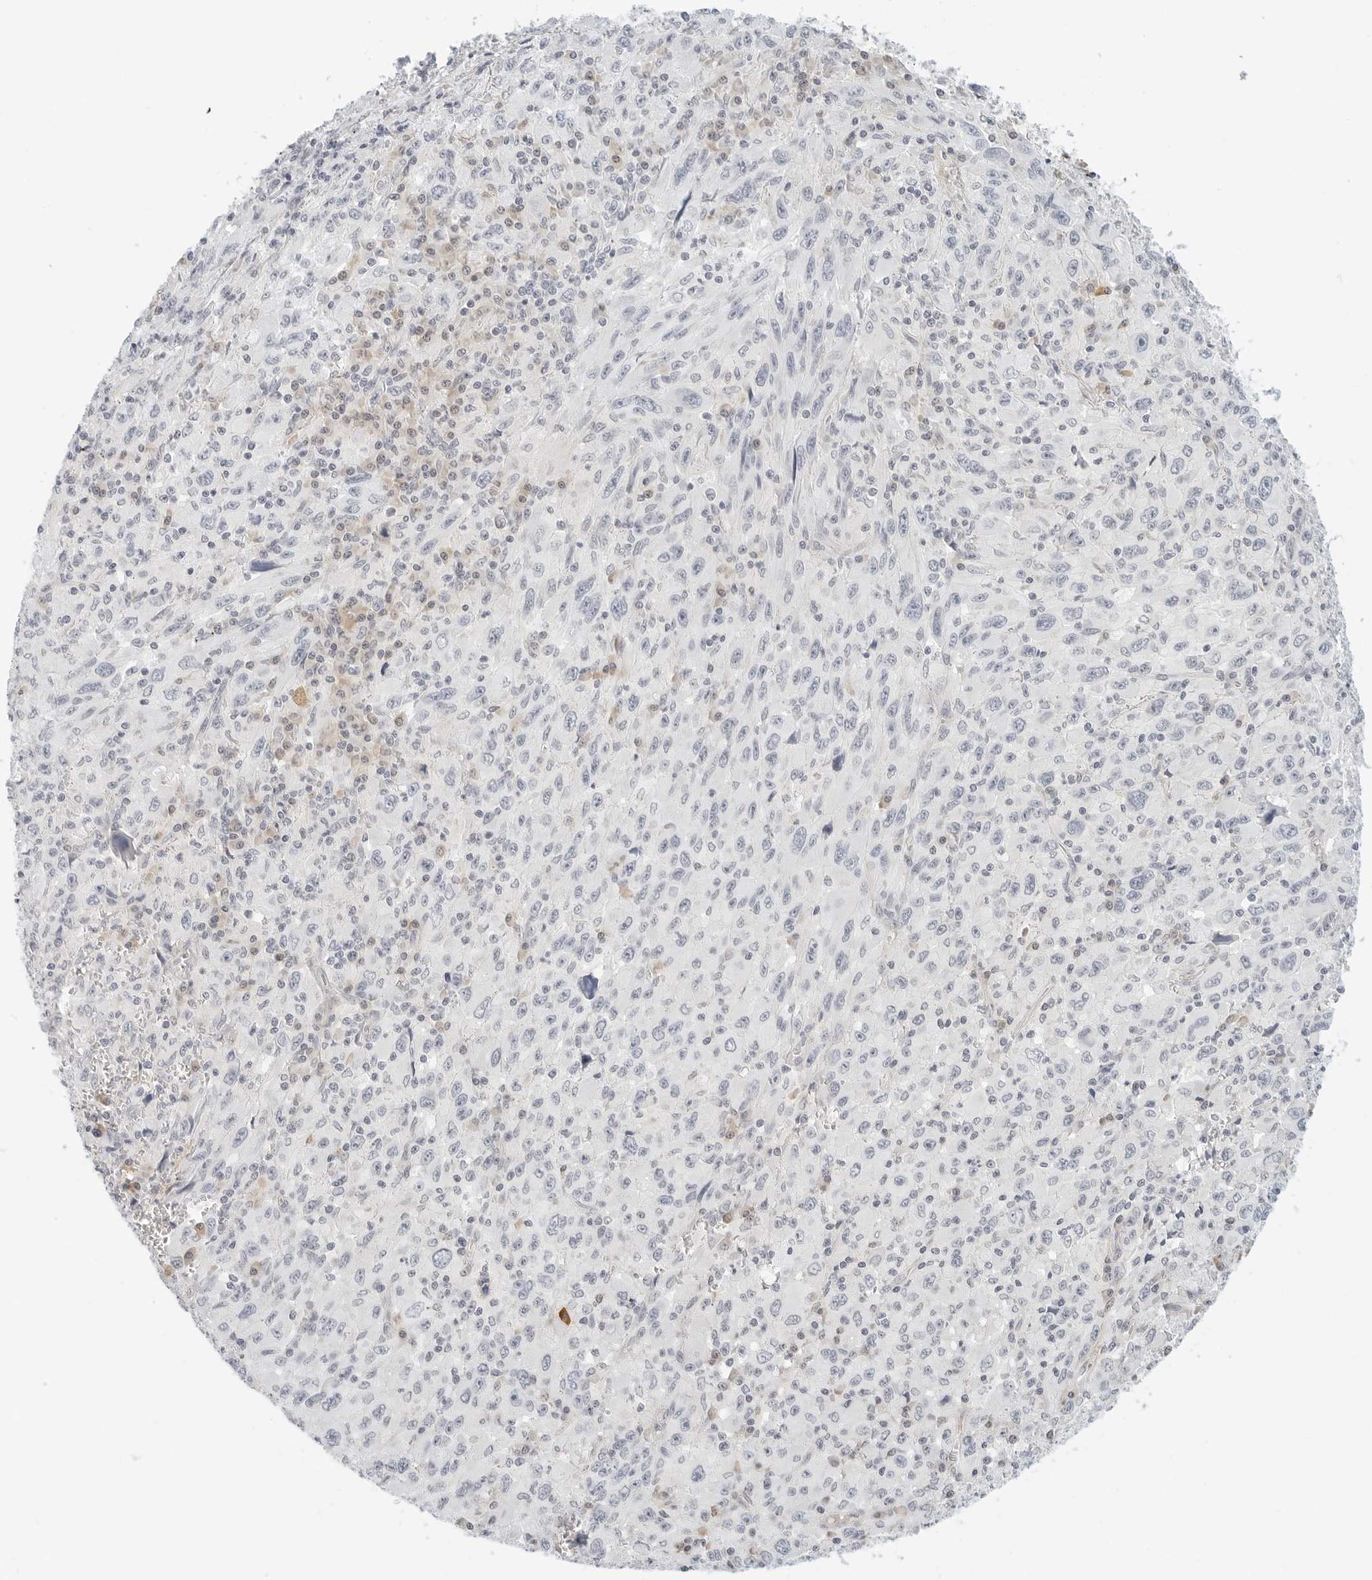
{"staining": {"intensity": "negative", "quantity": "none", "location": "none"}, "tissue": "melanoma", "cell_type": "Tumor cells", "image_type": "cancer", "snomed": [{"axis": "morphology", "description": "Malignant melanoma, Metastatic site"}, {"axis": "topography", "description": "Skin"}], "caption": "Tumor cells are negative for brown protein staining in melanoma. (Stains: DAB (3,3'-diaminobenzidine) immunohistochemistry with hematoxylin counter stain, Microscopy: brightfield microscopy at high magnification).", "gene": "PKDCC", "patient": {"sex": "female", "age": 56}}